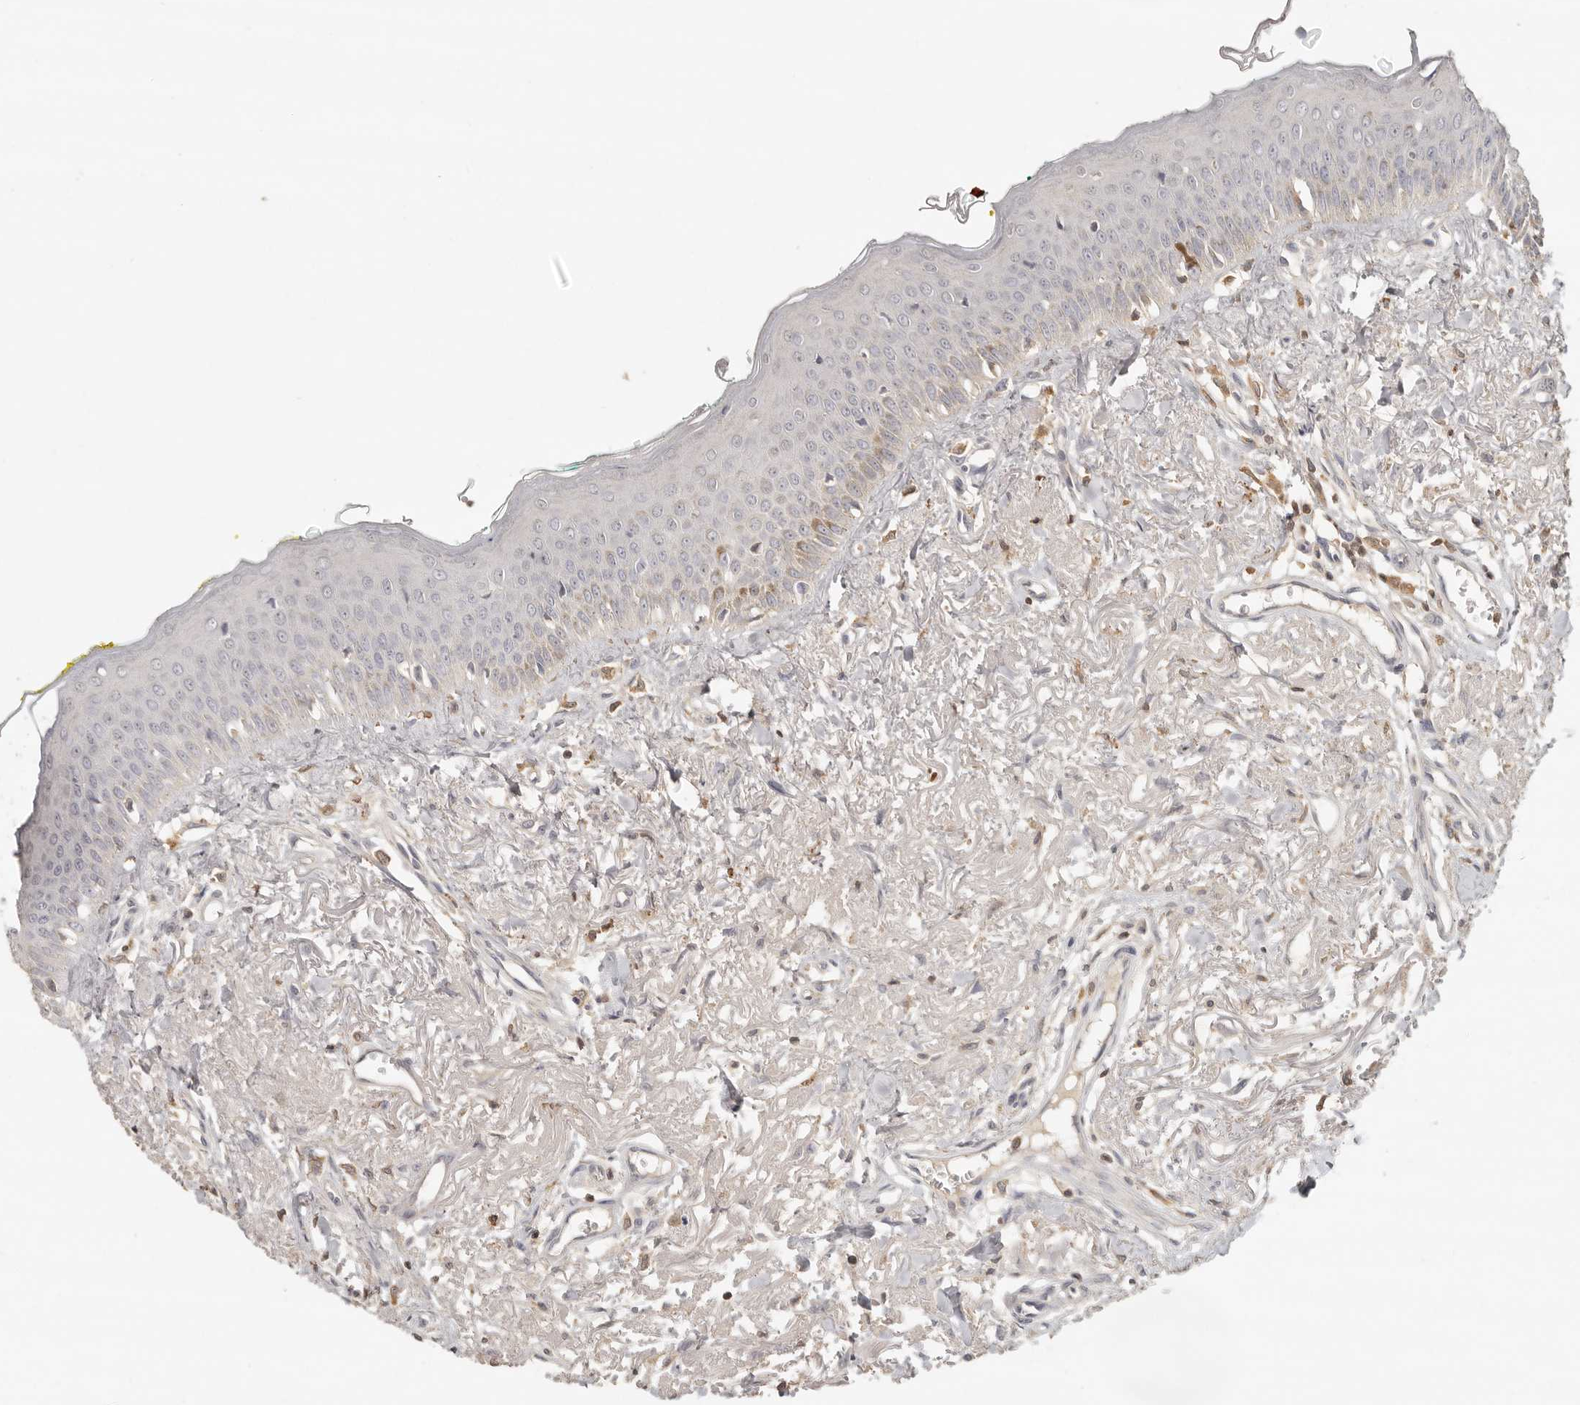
{"staining": {"intensity": "moderate", "quantity": "<25%", "location": "cytoplasmic/membranous"}, "tissue": "oral mucosa", "cell_type": "Squamous epithelial cells", "image_type": "normal", "snomed": [{"axis": "morphology", "description": "Normal tissue, NOS"}, {"axis": "topography", "description": "Oral tissue"}], "caption": "High-power microscopy captured an immunohistochemistry micrograph of normal oral mucosa, revealing moderate cytoplasmic/membranous positivity in about <25% of squamous epithelial cells.", "gene": "CSK", "patient": {"sex": "female", "age": 70}}